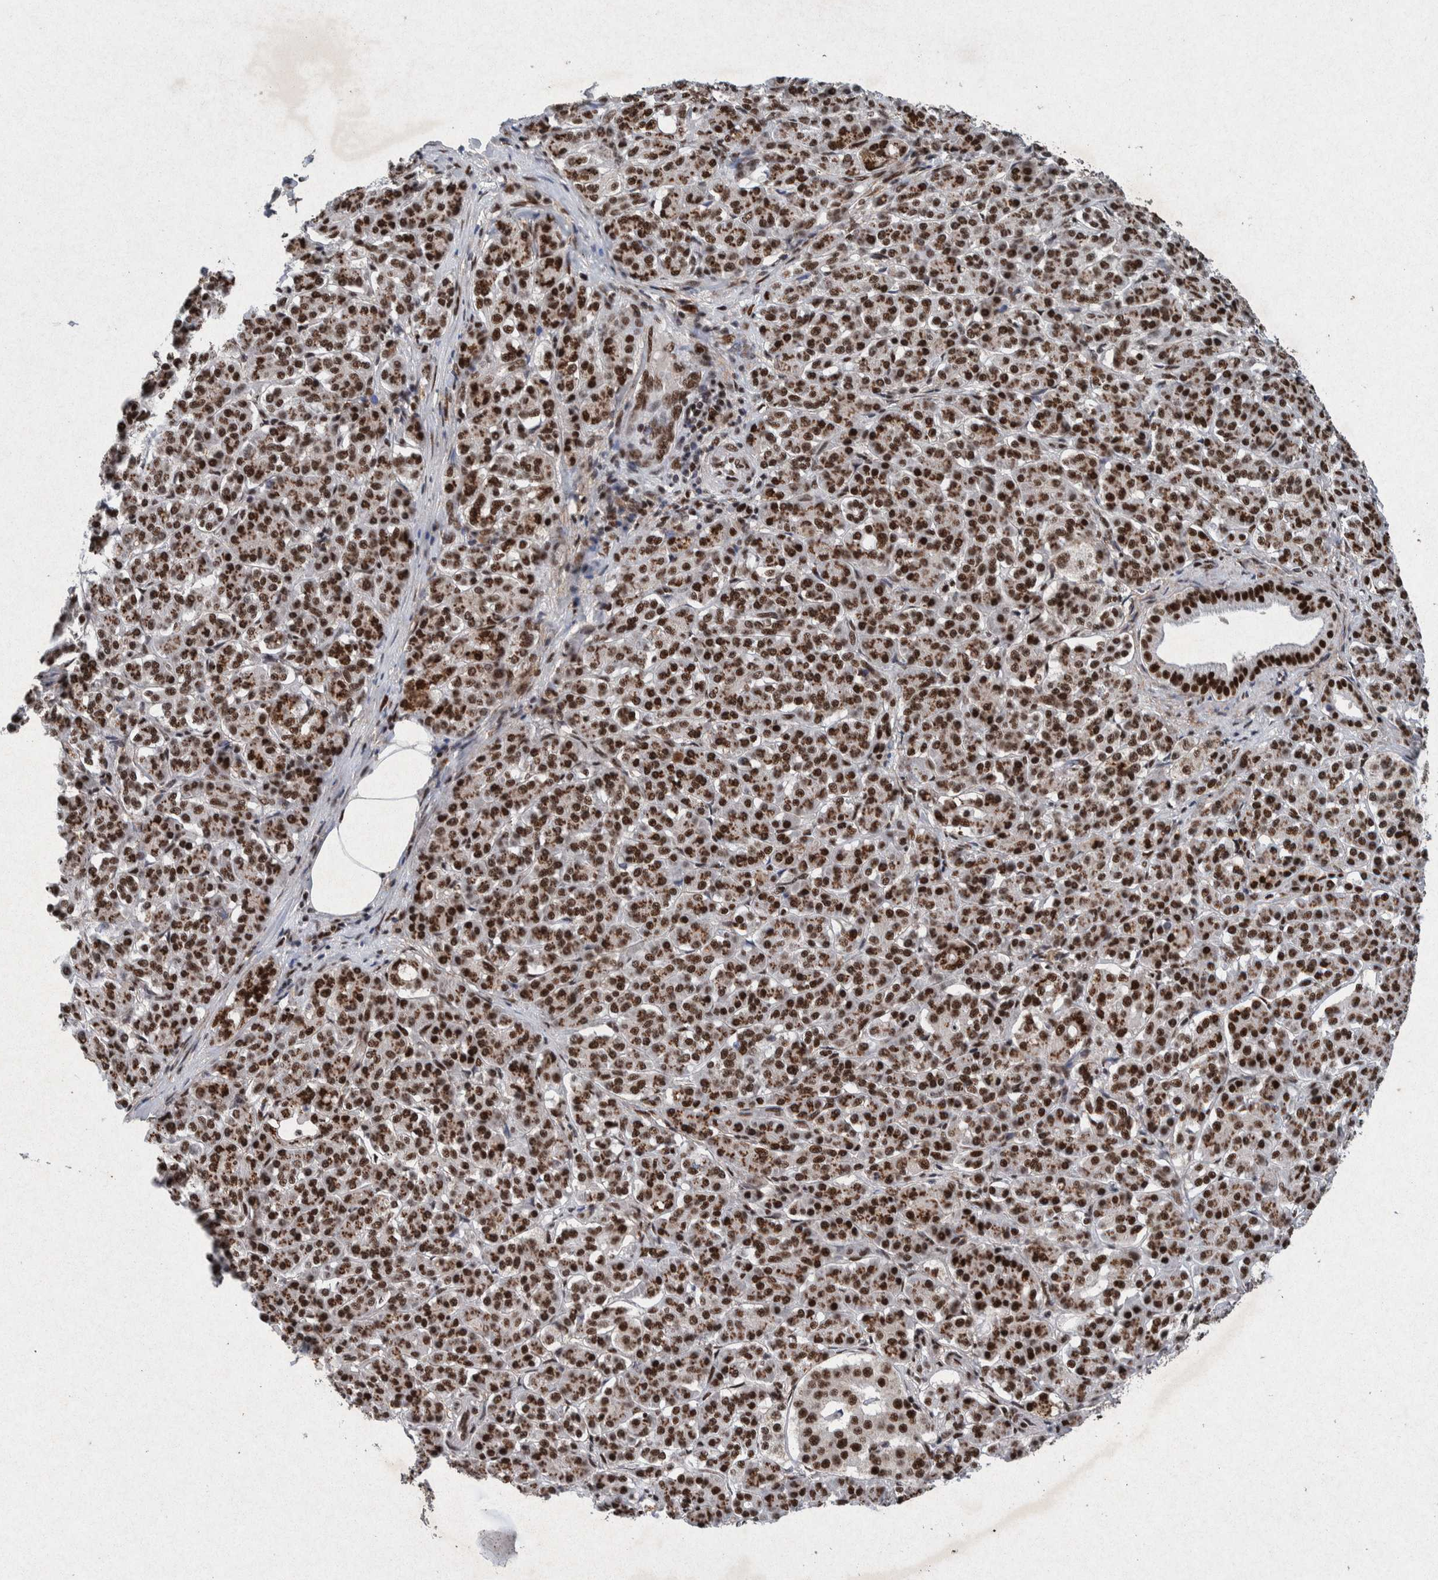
{"staining": {"intensity": "strong", "quantity": ">75%", "location": "nuclear"}, "tissue": "pancreatic cancer", "cell_type": "Tumor cells", "image_type": "cancer", "snomed": [{"axis": "morphology", "description": "Normal tissue, NOS"}, {"axis": "topography", "description": "Pancreas"}], "caption": "Protein expression analysis of pancreatic cancer shows strong nuclear expression in about >75% of tumor cells.", "gene": "TAF10", "patient": {"sex": "male", "age": 42}}